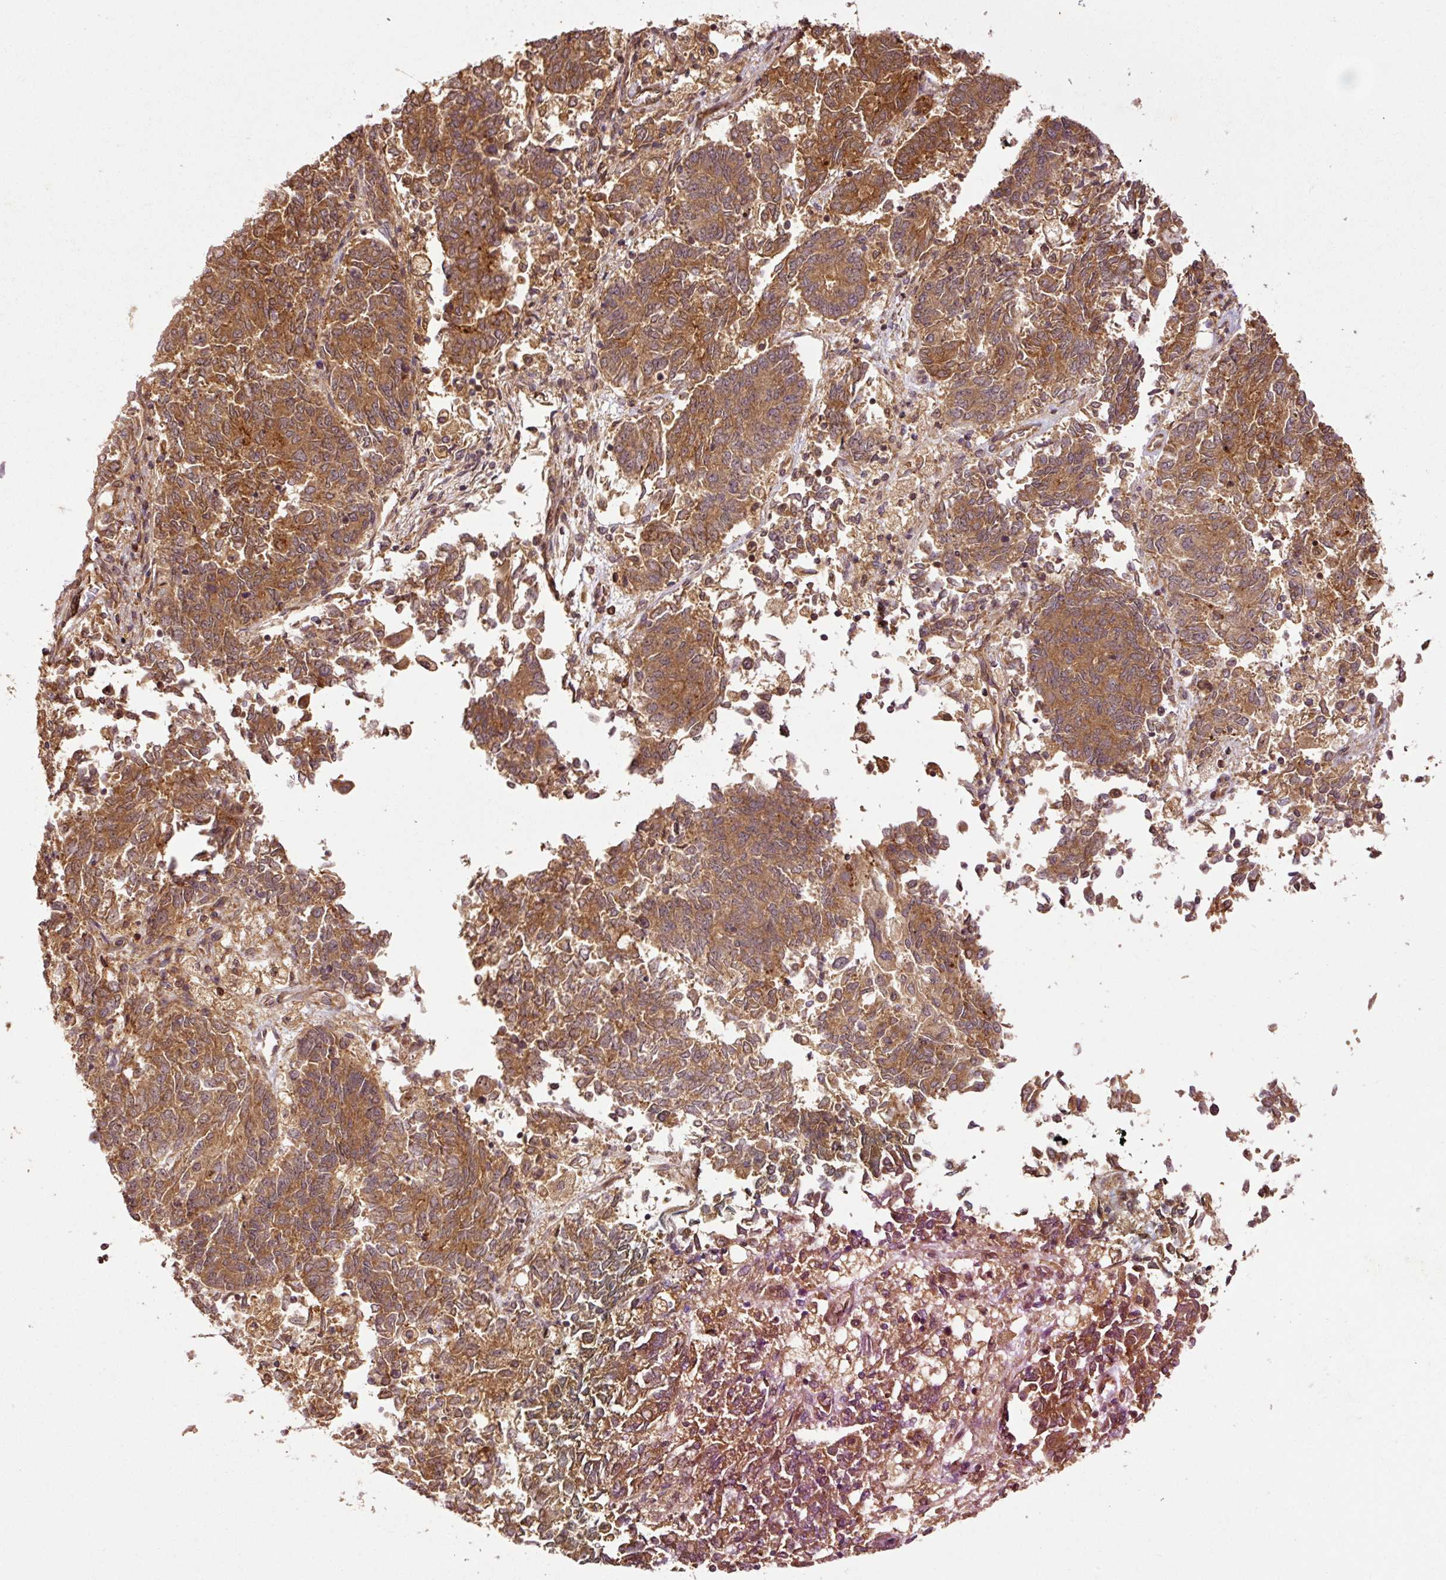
{"staining": {"intensity": "moderate", "quantity": ">75%", "location": "cytoplasmic/membranous"}, "tissue": "endometrial cancer", "cell_type": "Tumor cells", "image_type": "cancer", "snomed": [{"axis": "morphology", "description": "Adenocarcinoma, NOS"}, {"axis": "topography", "description": "Endometrium"}], "caption": "Tumor cells show medium levels of moderate cytoplasmic/membranous staining in about >75% of cells in human endometrial cancer (adenocarcinoma). The staining was performed using DAB, with brown indicating positive protein expression. Nuclei are stained blue with hematoxylin.", "gene": "OXER1", "patient": {"sex": "female", "age": 80}}